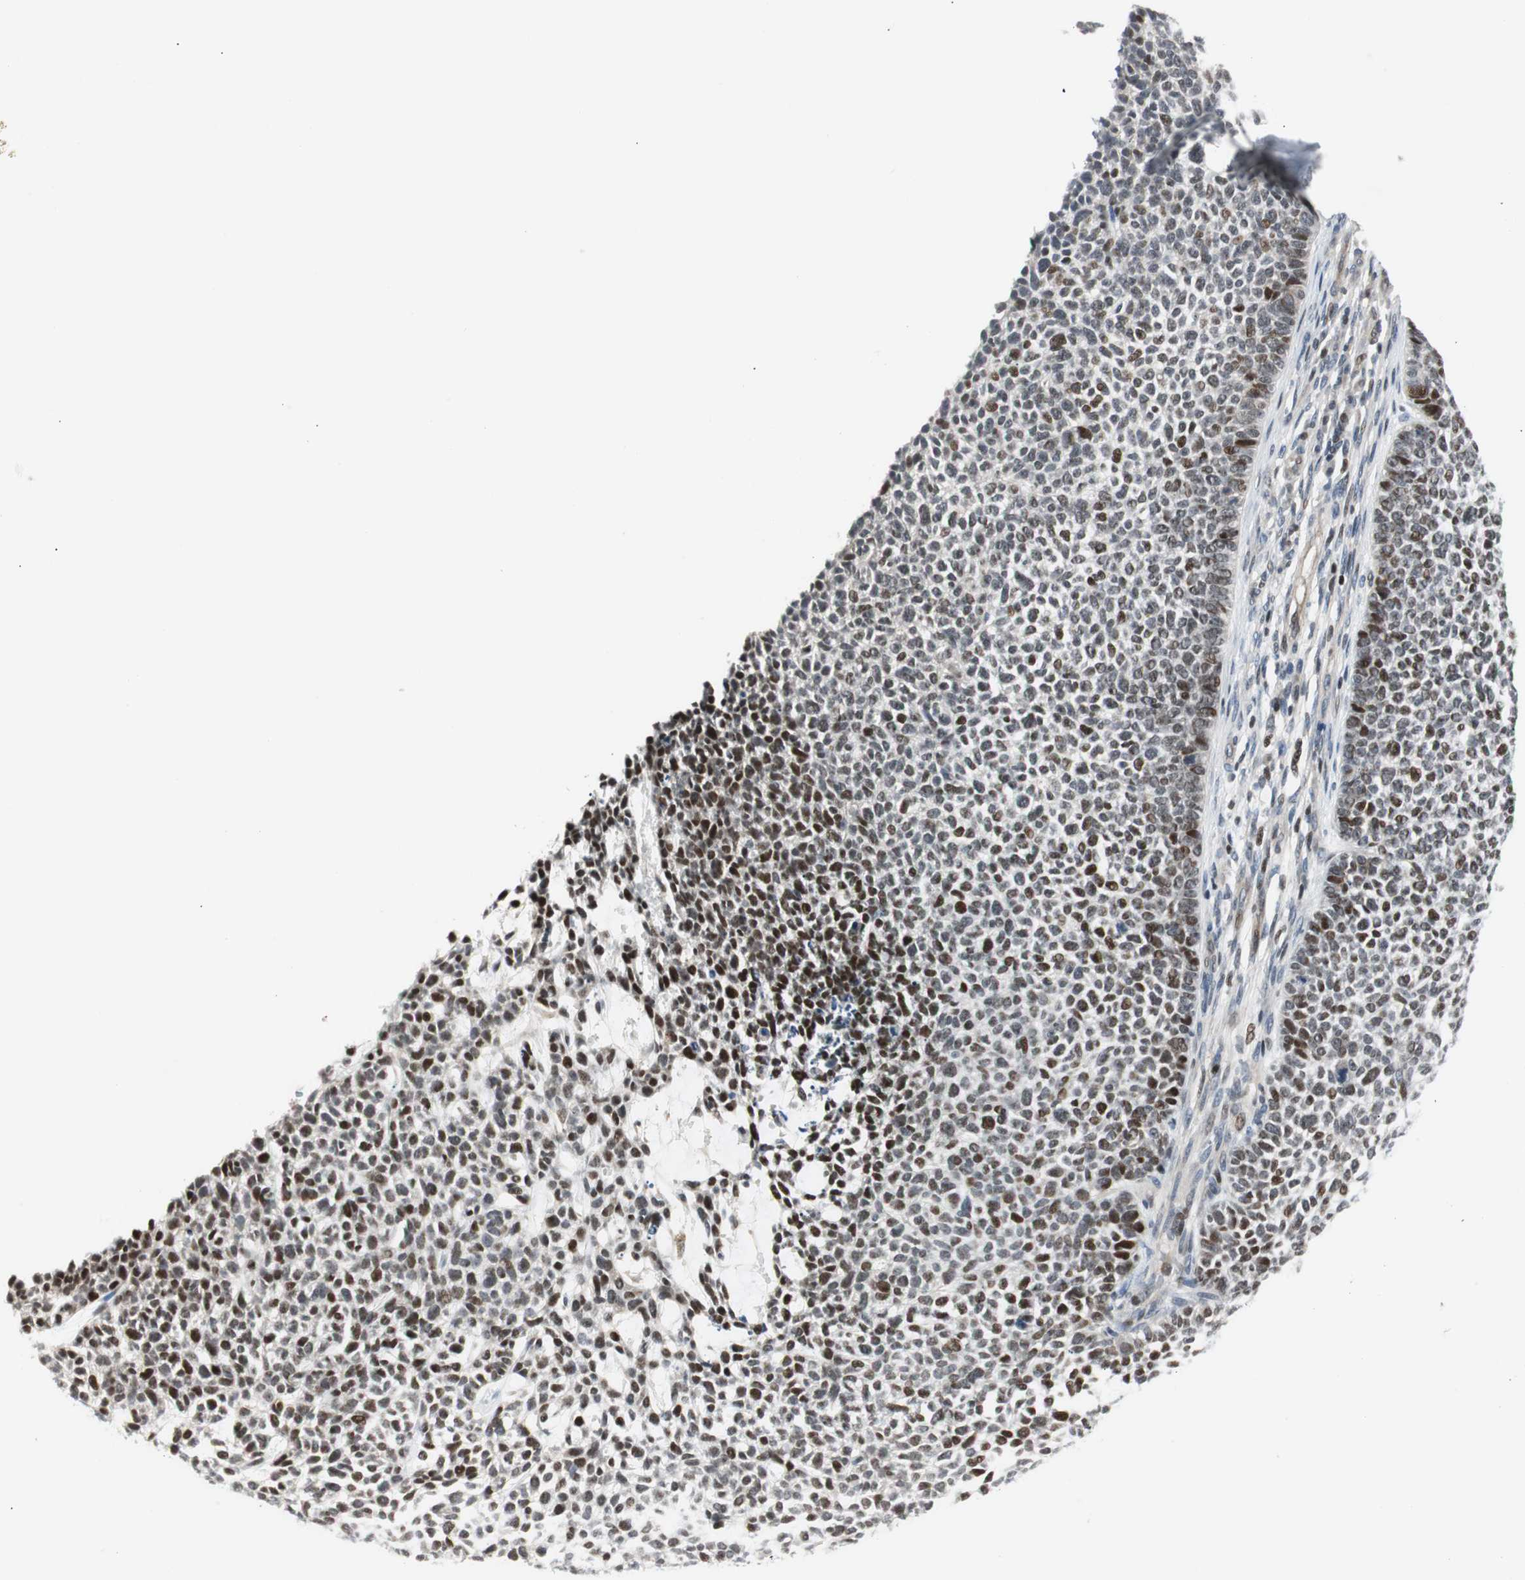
{"staining": {"intensity": "moderate", "quantity": "25%-75%", "location": "nuclear"}, "tissue": "skin cancer", "cell_type": "Tumor cells", "image_type": "cancer", "snomed": [{"axis": "morphology", "description": "Basal cell carcinoma"}, {"axis": "topography", "description": "Skin"}], "caption": "The photomicrograph reveals immunohistochemical staining of basal cell carcinoma (skin). There is moderate nuclear positivity is seen in about 25%-75% of tumor cells.", "gene": "RAD1", "patient": {"sex": "female", "age": 84}}